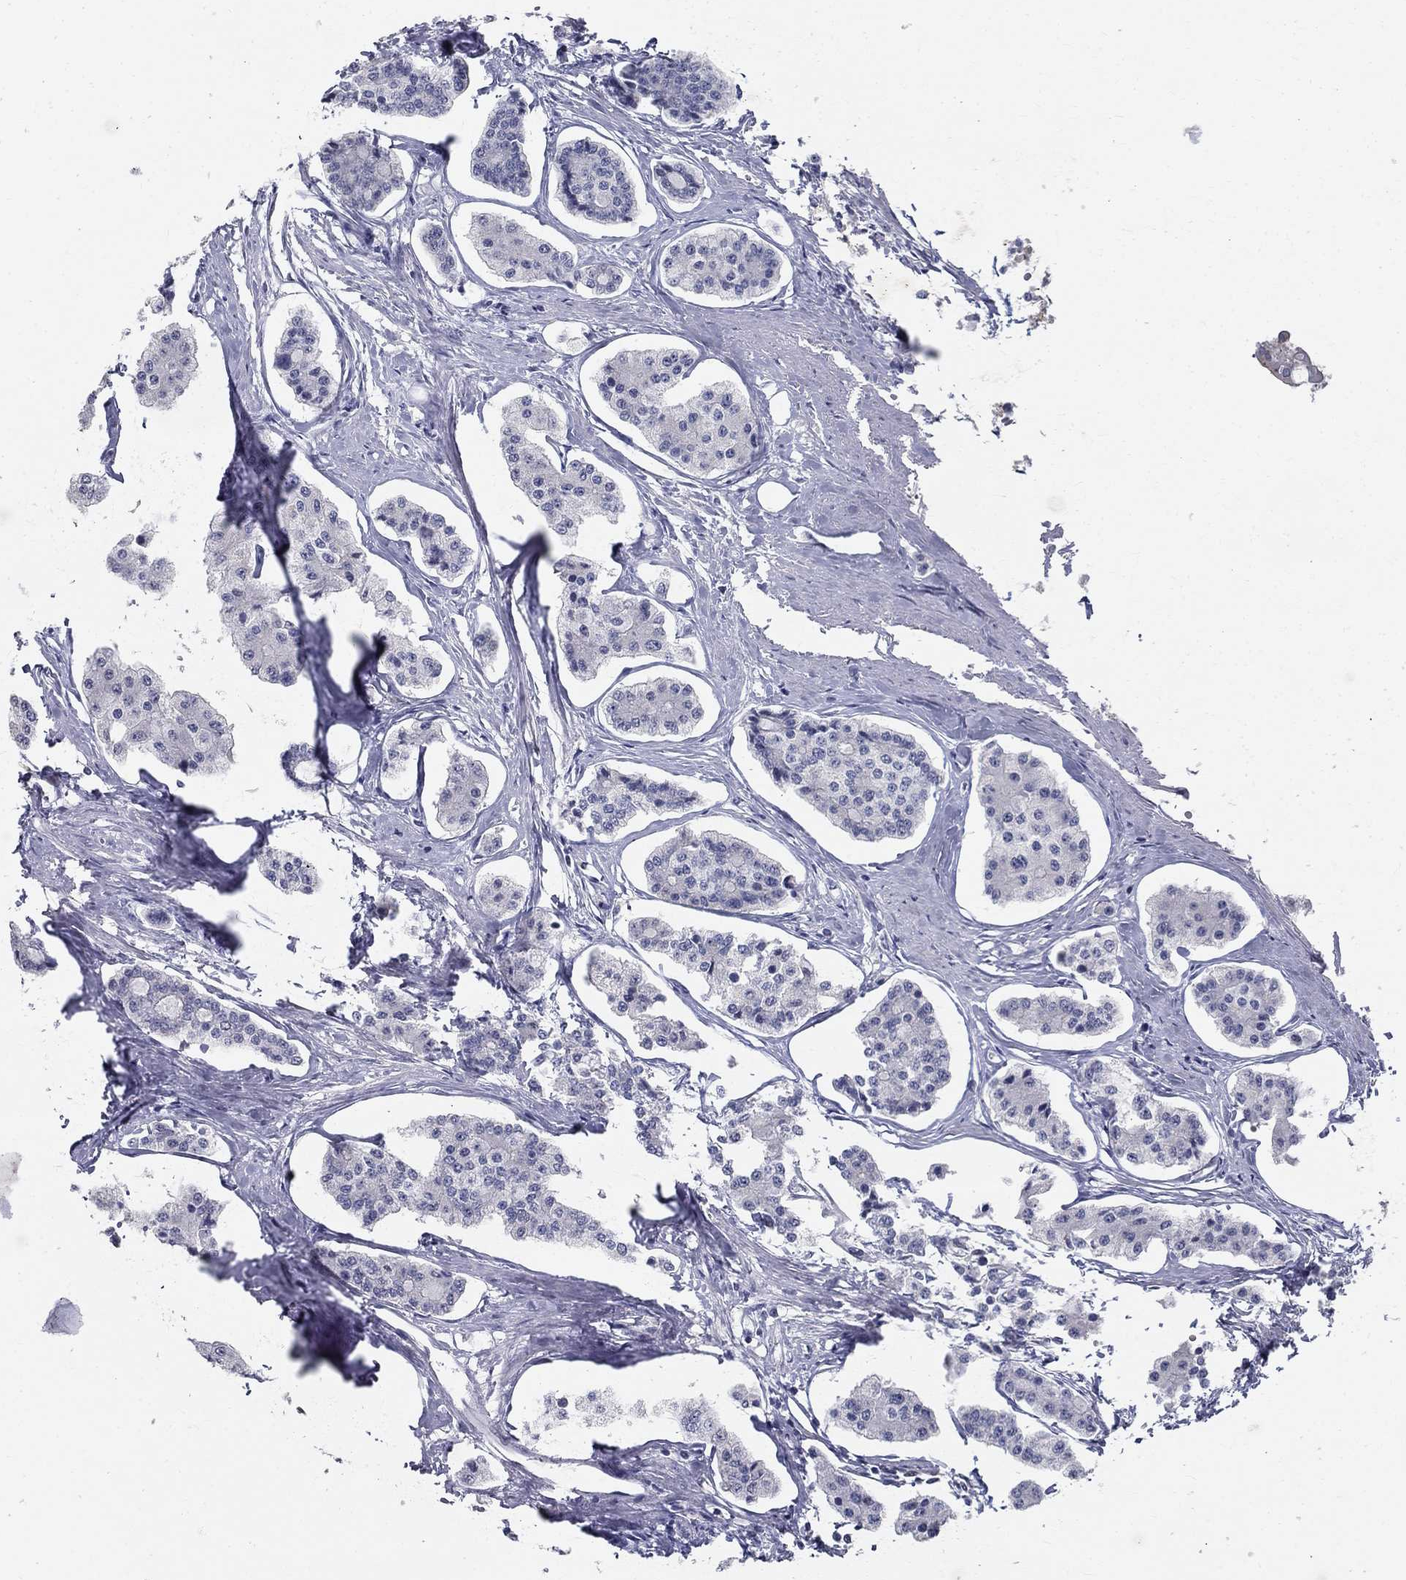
{"staining": {"intensity": "negative", "quantity": "none", "location": "none"}, "tissue": "carcinoid", "cell_type": "Tumor cells", "image_type": "cancer", "snomed": [{"axis": "morphology", "description": "Carcinoid, malignant, NOS"}, {"axis": "topography", "description": "Small intestine"}], "caption": "This is an IHC image of human malignant carcinoid. There is no expression in tumor cells.", "gene": "GUCA1A", "patient": {"sex": "female", "age": 65}}